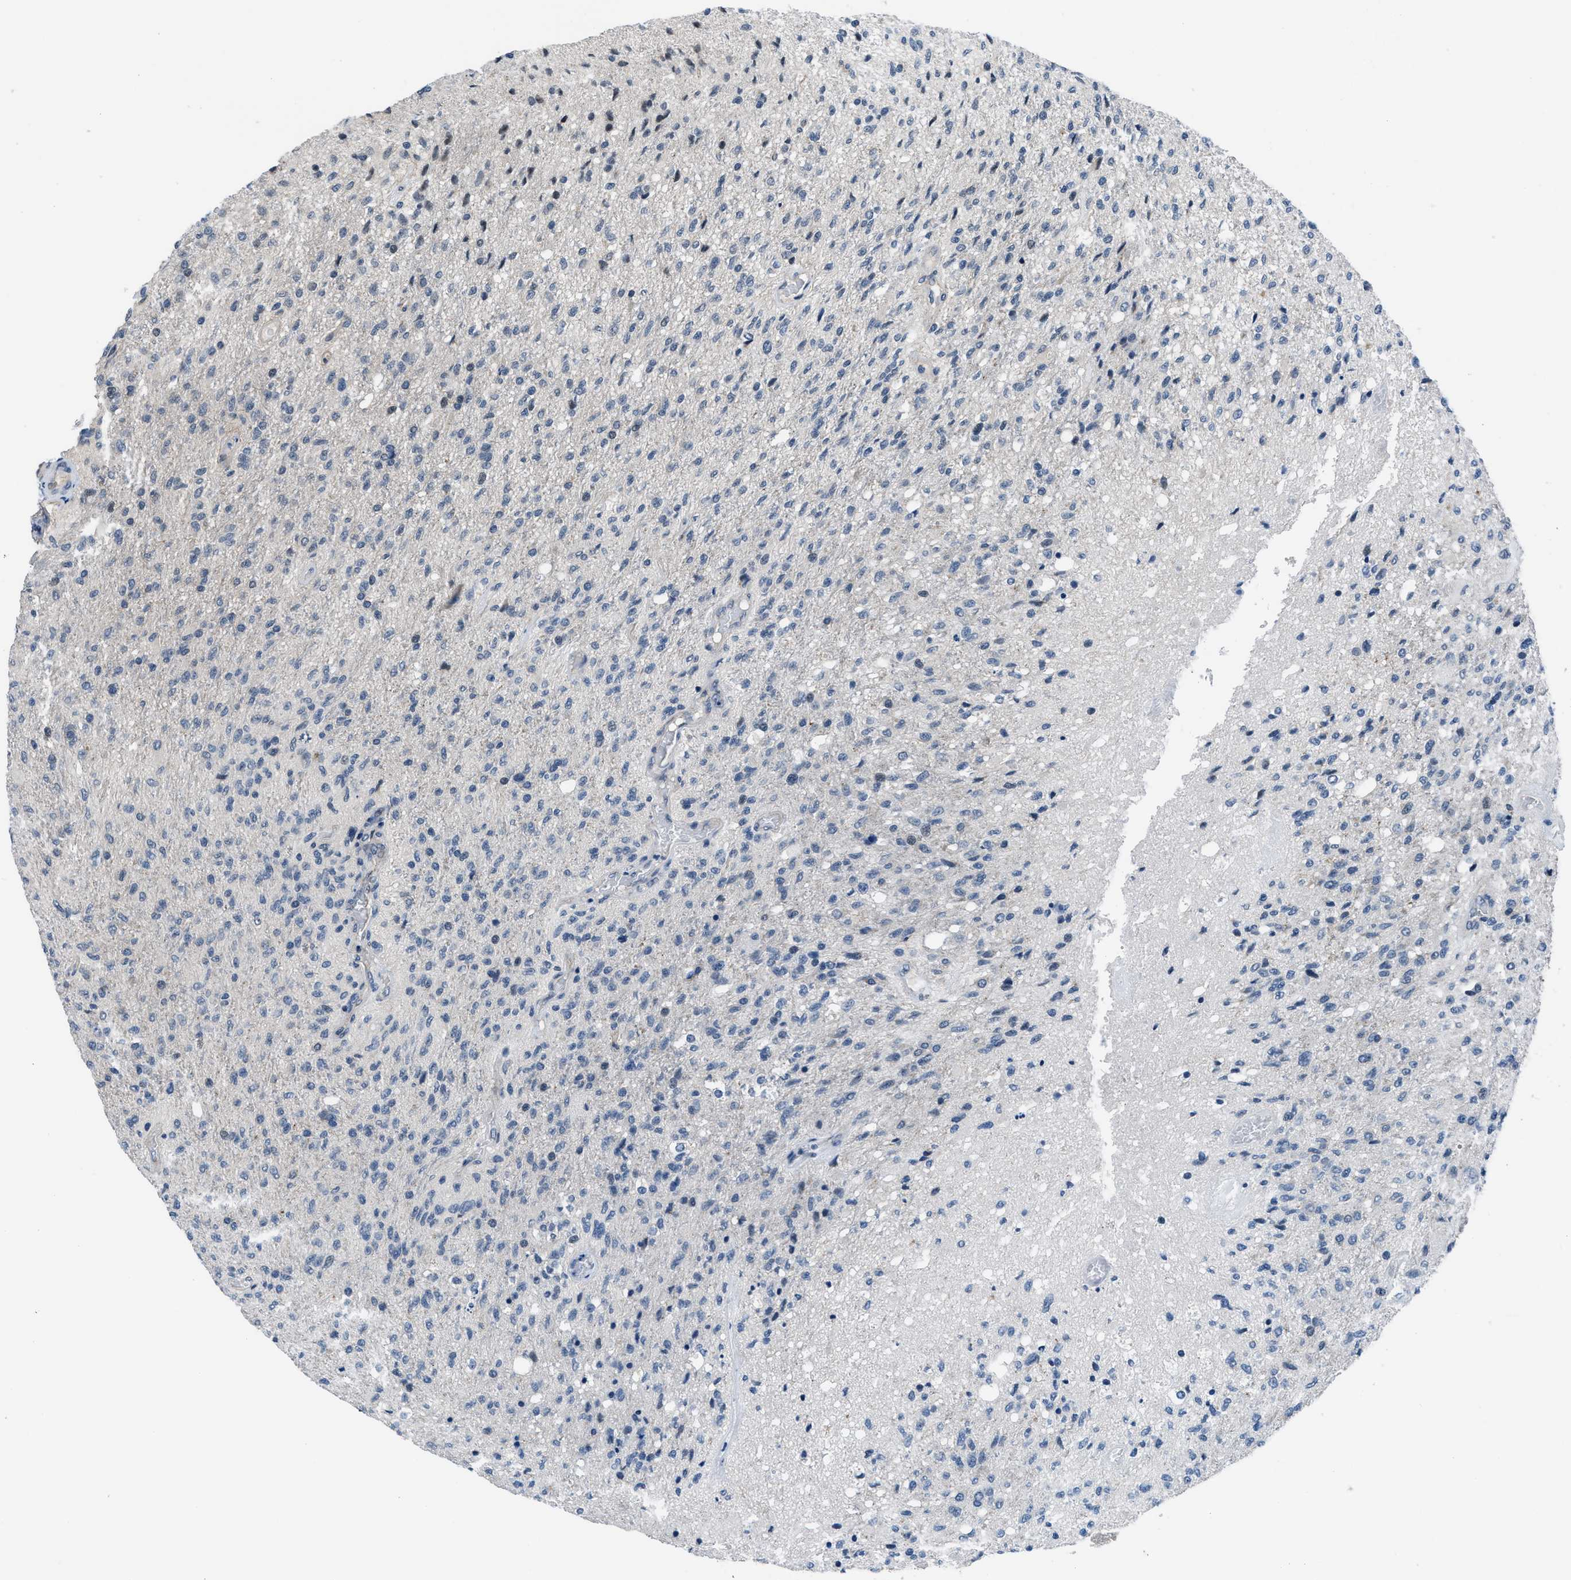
{"staining": {"intensity": "negative", "quantity": "none", "location": "none"}, "tissue": "glioma", "cell_type": "Tumor cells", "image_type": "cancer", "snomed": [{"axis": "morphology", "description": "Normal tissue, NOS"}, {"axis": "morphology", "description": "Glioma, malignant, High grade"}, {"axis": "topography", "description": "Cerebral cortex"}], "caption": "IHC of human malignant high-grade glioma exhibits no staining in tumor cells.", "gene": "SETD5", "patient": {"sex": "male", "age": 77}}